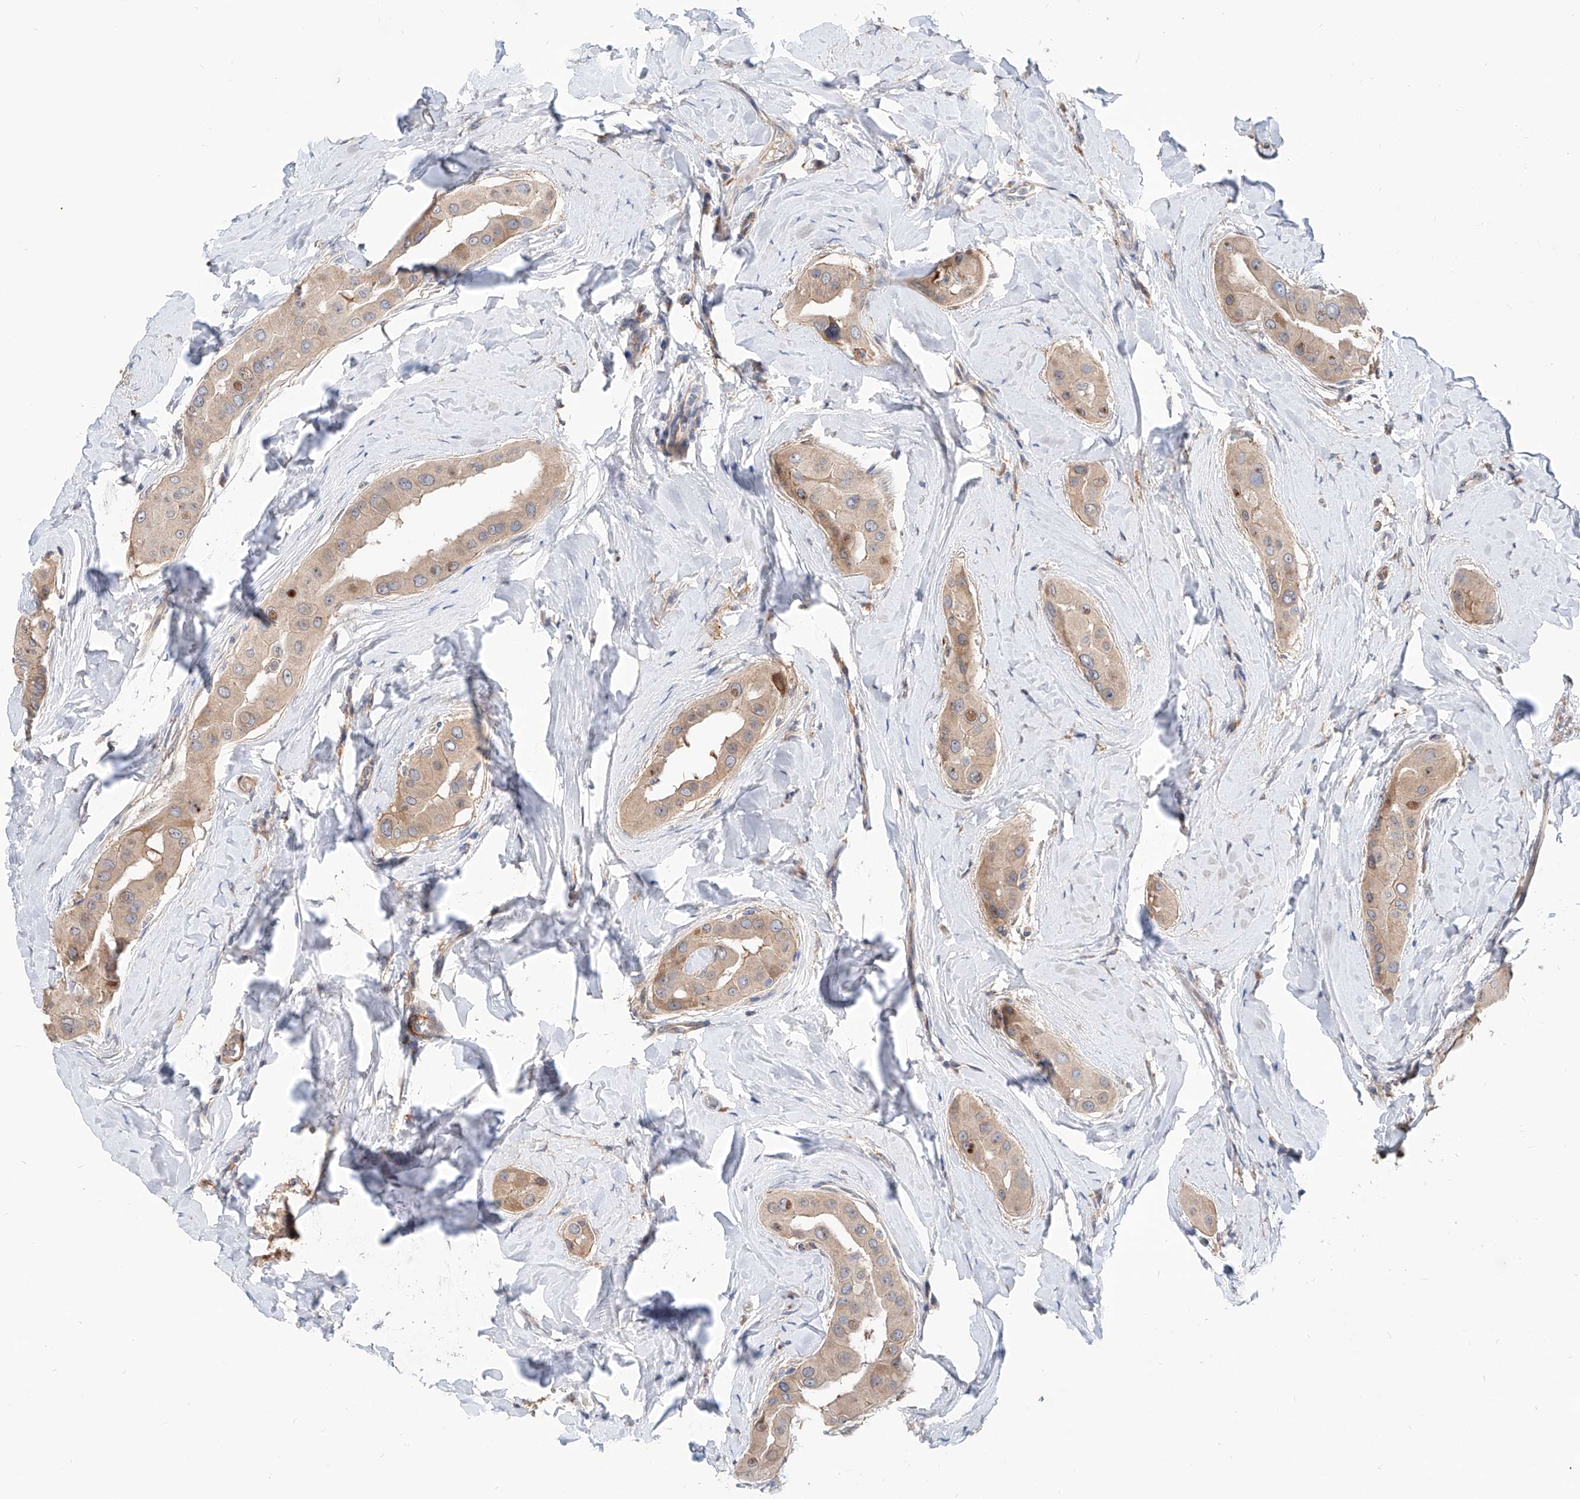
{"staining": {"intensity": "weak", "quantity": ">75%", "location": "cytoplasmic/membranous"}, "tissue": "thyroid cancer", "cell_type": "Tumor cells", "image_type": "cancer", "snomed": [{"axis": "morphology", "description": "Papillary adenocarcinoma, NOS"}, {"axis": "topography", "description": "Thyroid gland"}], "caption": "Tumor cells display weak cytoplasmic/membranous expression in about >75% of cells in papillary adenocarcinoma (thyroid). (IHC, brightfield microscopy, high magnification).", "gene": "MAGEE2", "patient": {"sex": "male", "age": 33}}